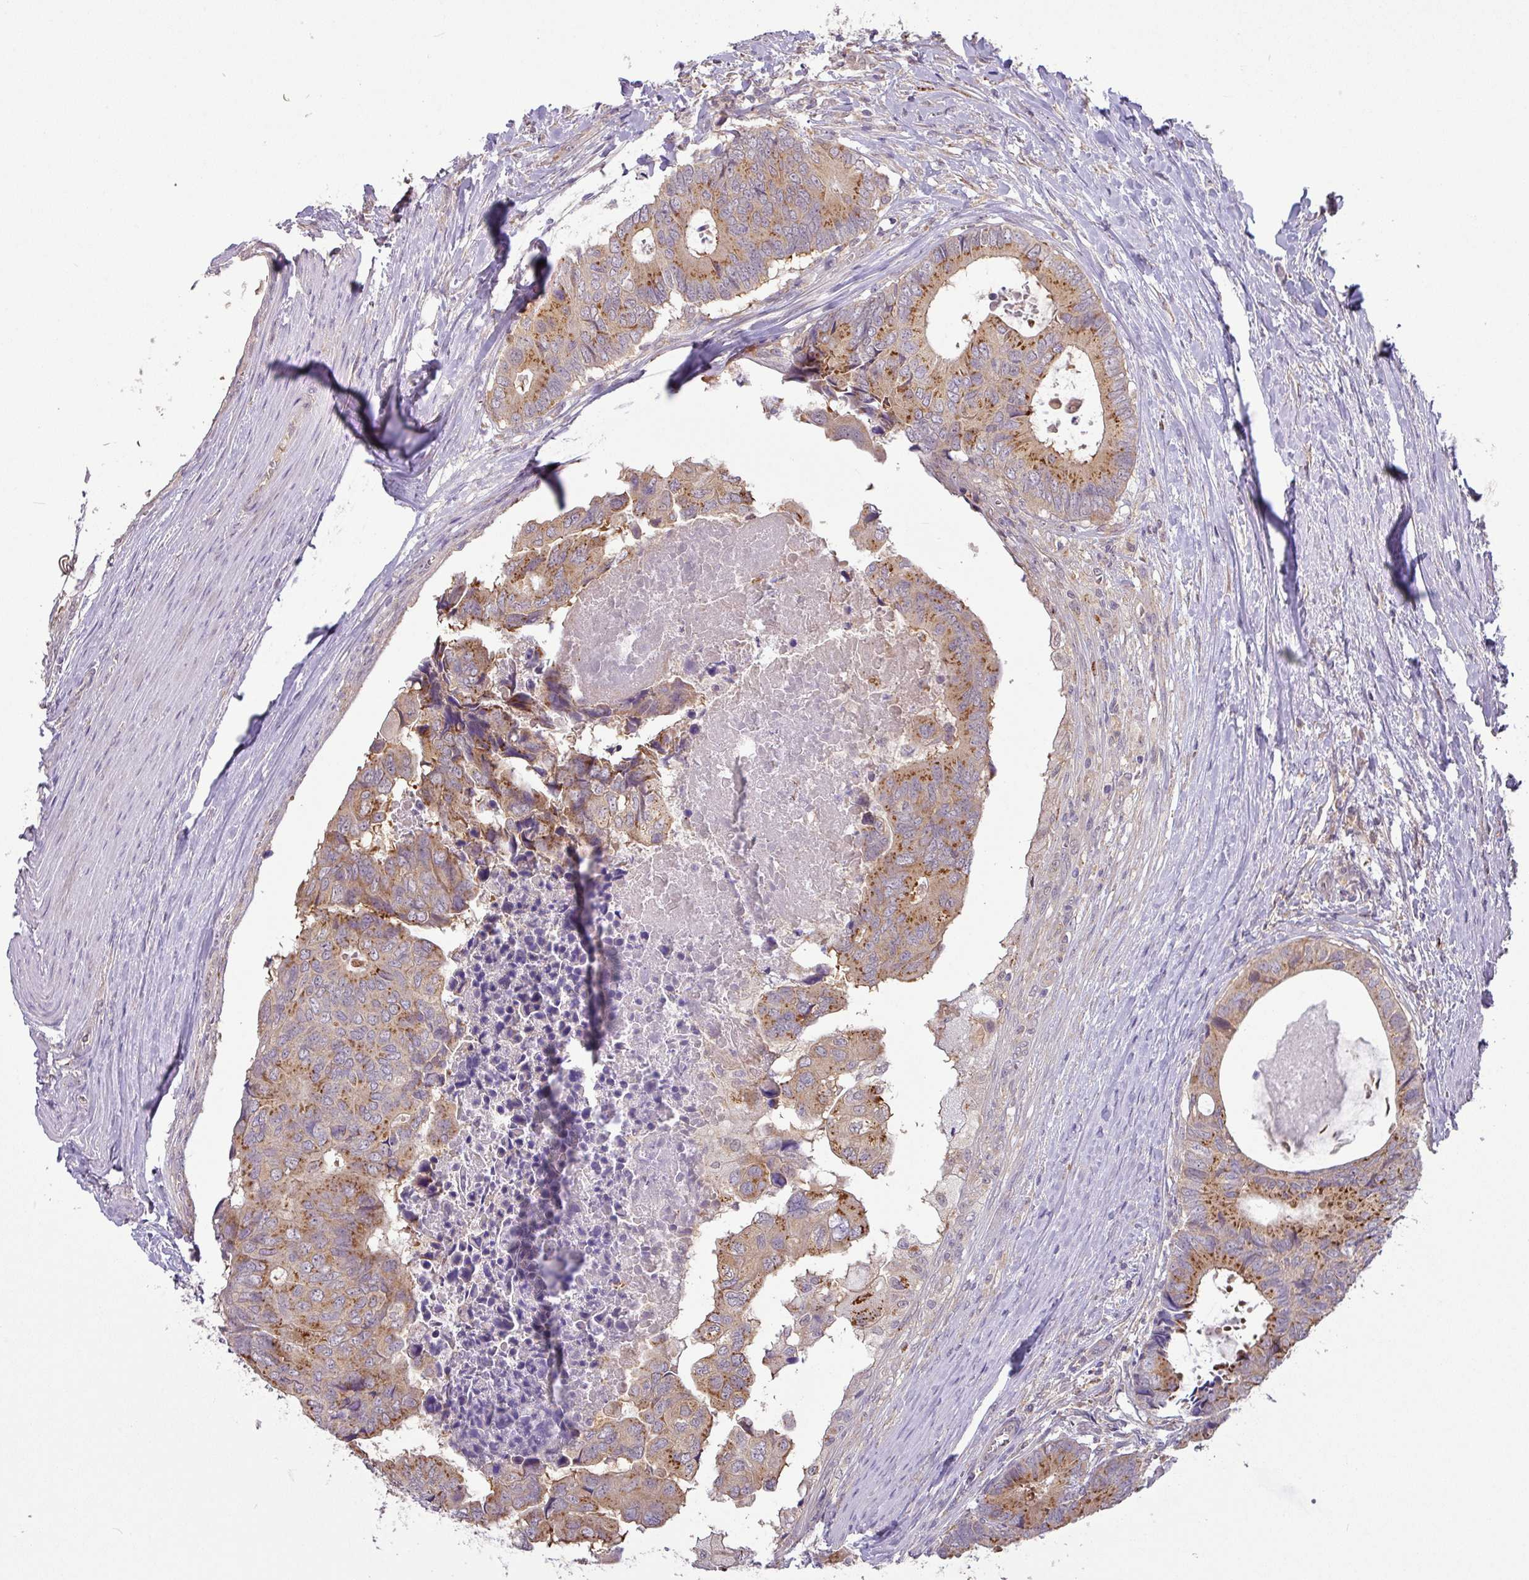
{"staining": {"intensity": "strong", "quantity": "25%-75%", "location": "cytoplasmic/membranous"}, "tissue": "colorectal cancer", "cell_type": "Tumor cells", "image_type": "cancer", "snomed": [{"axis": "morphology", "description": "Adenocarcinoma, NOS"}, {"axis": "topography", "description": "Colon"}], "caption": "DAB immunohistochemical staining of colorectal cancer exhibits strong cytoplasmic/membranous protein expression in approximately 25%-75% of tumor cells. The staining was performed using DAB, with brown indicating positive protein expression. Nuclei are stained blue with hematoxylin.", "gene": "GALNT12", "patient": {"sex": "male", "age": 85}}